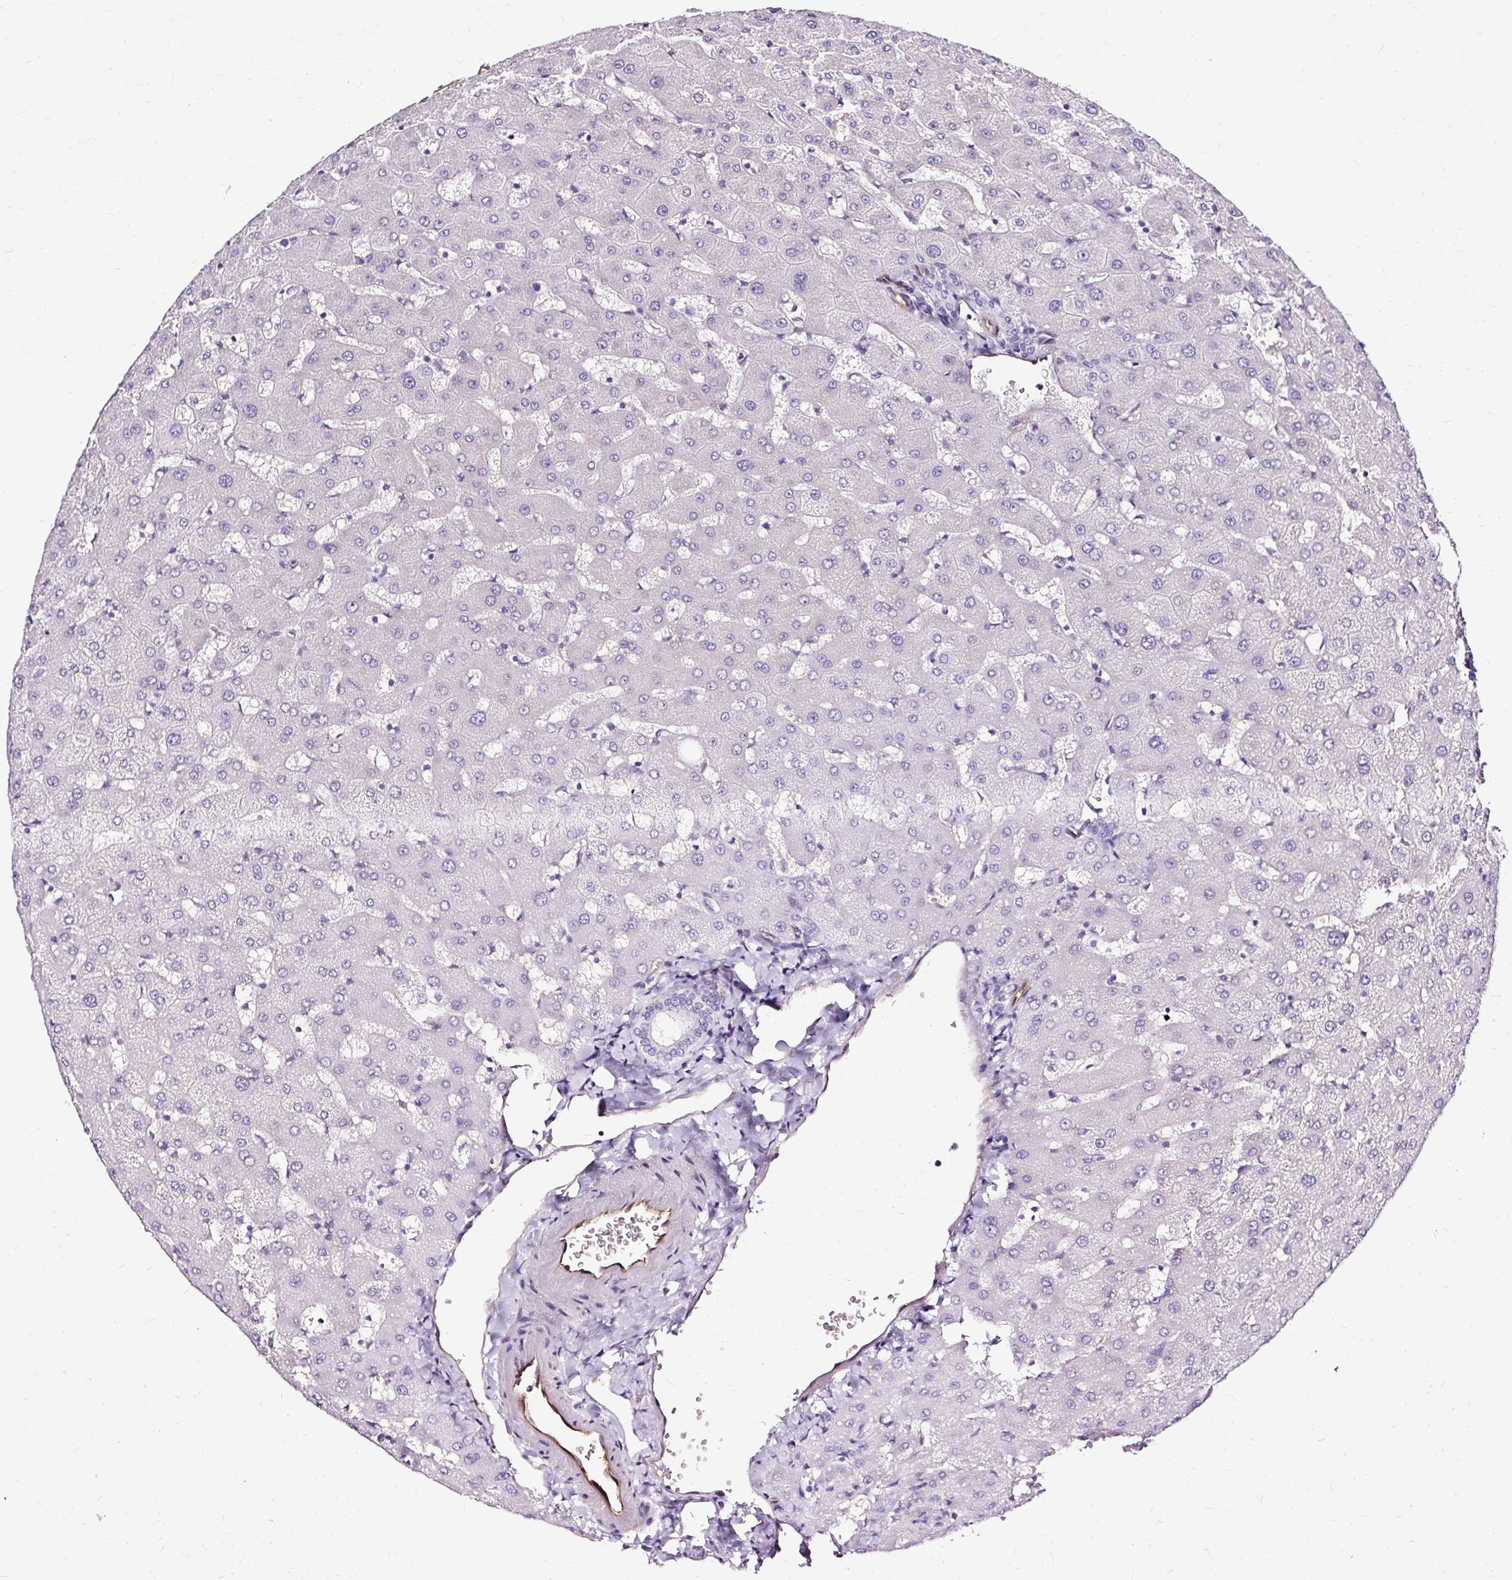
{"staining": {"intensity": "negative", "quantity": "none", "location": "none"}, "tissue": "liver", "cell_type": "Cholangiocytes", "image_type": "normal", "snomed": [{"axis": "morphology", "description": "Normal tissue, NOS"}, {"axis": "topography", "description": "Liver"}], "caption": "This is an immunohistochemistry image of benign liver. There is no expression in cholangiocytes.", "gene": "SLC7A8", "patient": {"sex": "female", "age": 63}}